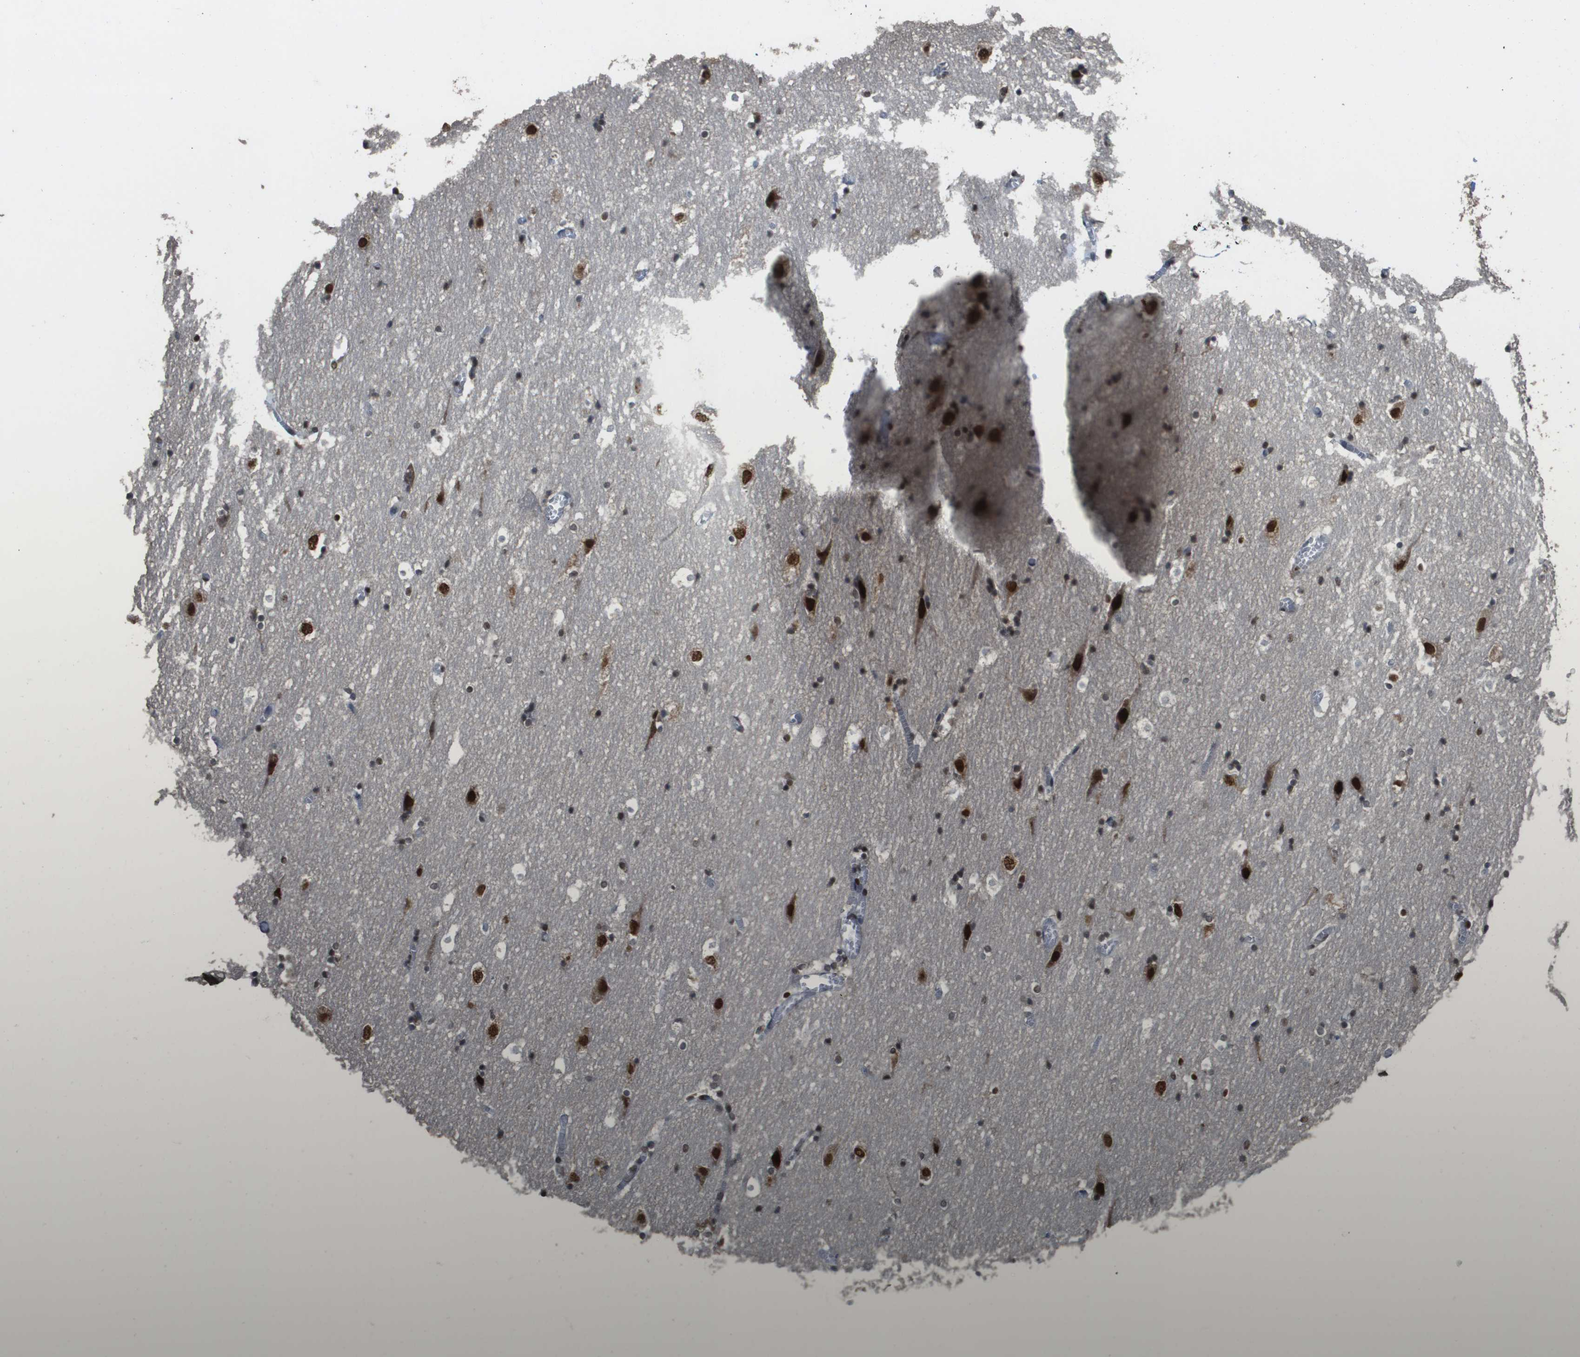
{"staining": {"intensity": "moderate", "quantity": ">75%", "location": "cytoplasmic/membranous,nuclear"}, "tissue": "adipose tissue", "cell_type": "Adipocytes", "image_type": "normal", "snomed": [{"axis": "morphology", "description": "Normal tissue, NOS"}, {"axis": "topography", "description": "Breast"}, {"axis": "topography", "description": "Soft tissue"}], "caption": "Immunohistochemistry (IHC) of normal human adipose tissue exhibits medium levels of moderate cytoplasmic/membranous,nuclear staining in about >75% of adipocytes.", "gene": "KAT5", "patient": {"sex": "female", "age": 75}}